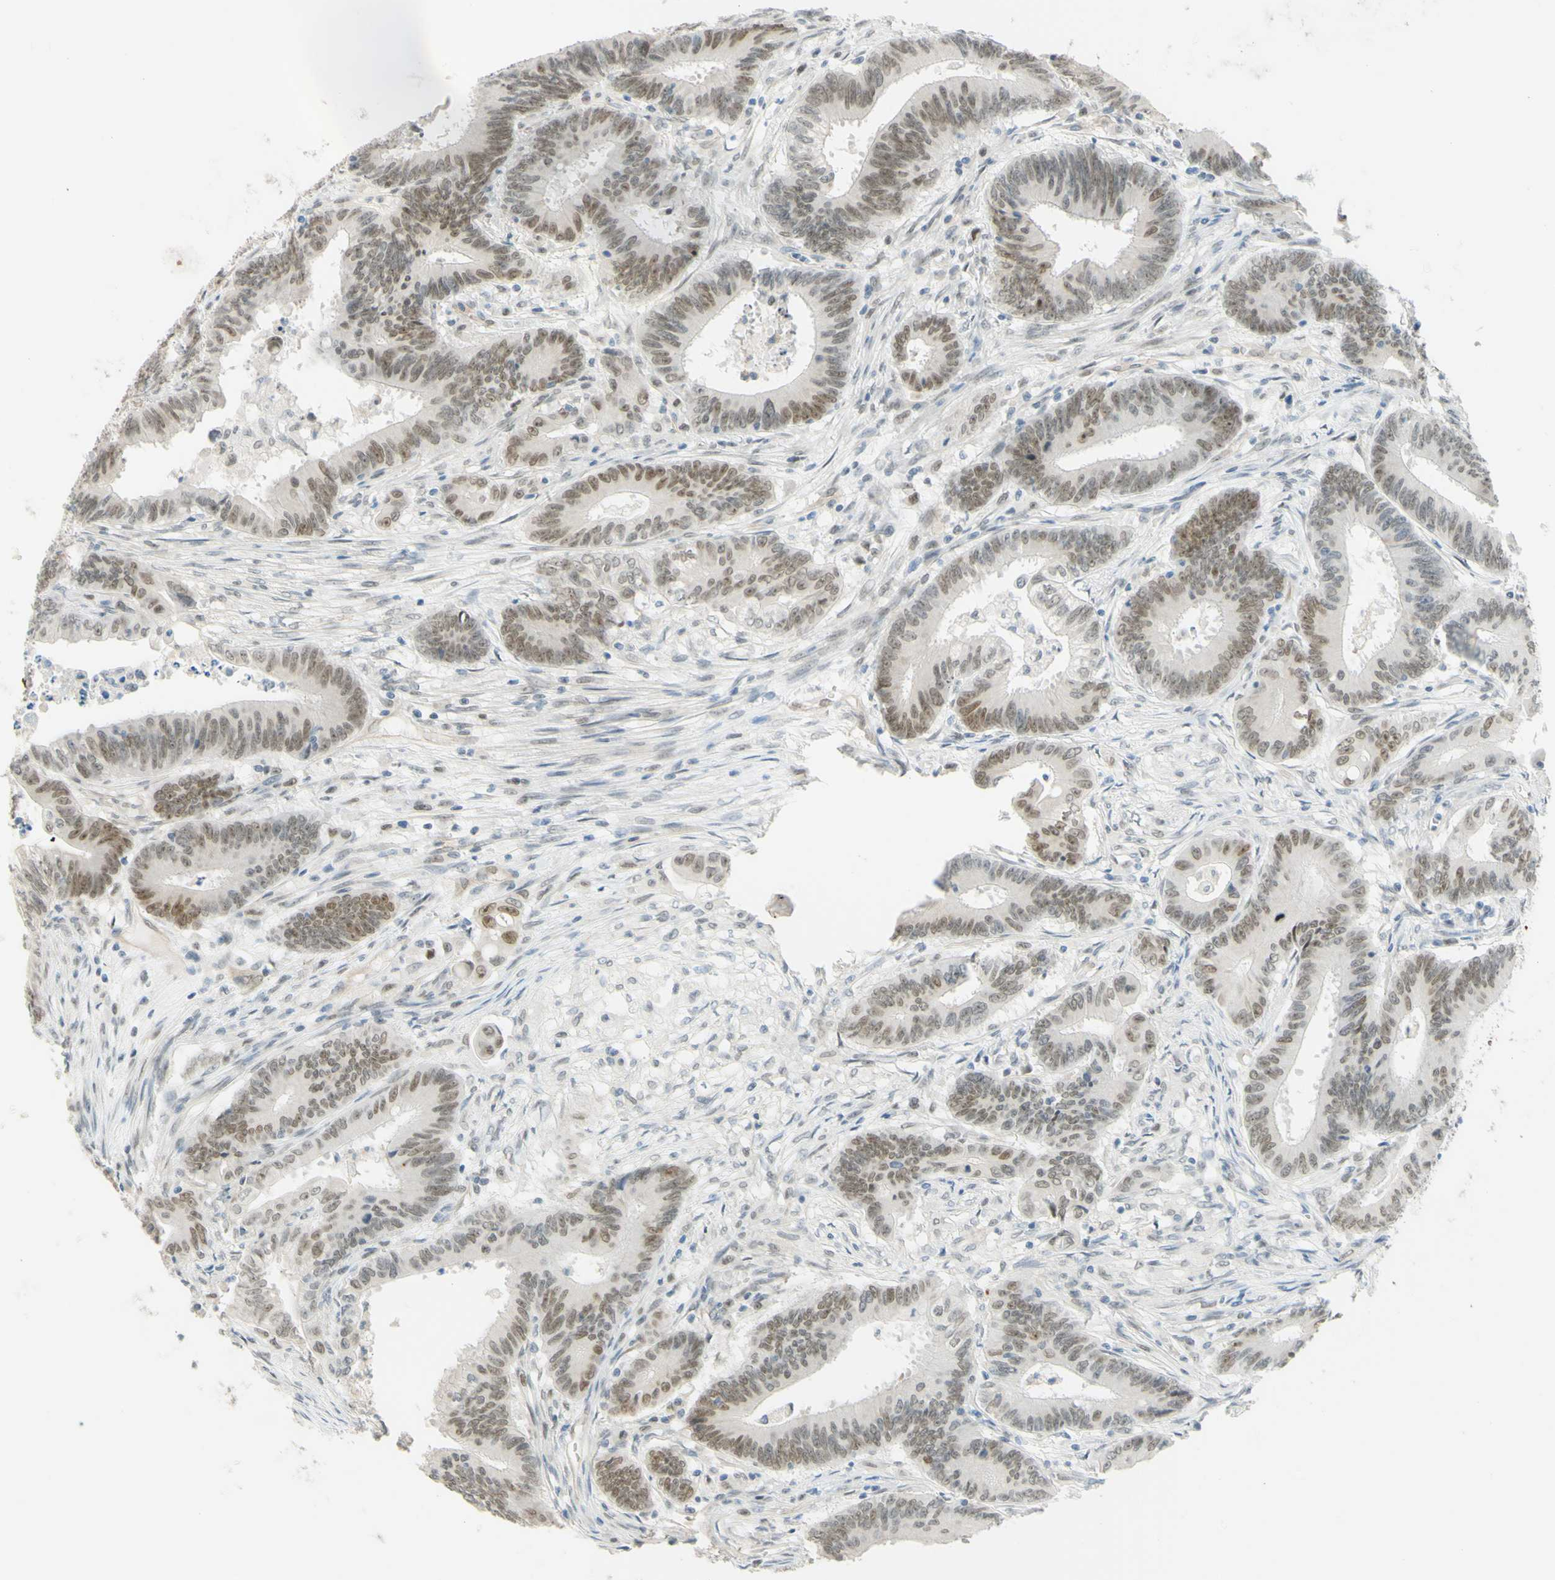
{"staining": {"intensity": "weak", "quantity": ">75%", "location": "nuclear"}, "tissue": "colorectal cancer", "cell_type": "Tumor cells", "image_type": "cancer", "snomed": [{"axis": "morphology", "description": "Adenocarcinoma, NOS"}, {"axis": "topography", "description": "Colon"}], "caption": "About >75% of tumor cells in human colorectal cancer (adenocarcinoma) demonstrate weak nuclear protein positivity as visualized by brown immunohistochemical staining.", "gene": "POLB", "patient": {"sex": "male", "age": 45}}